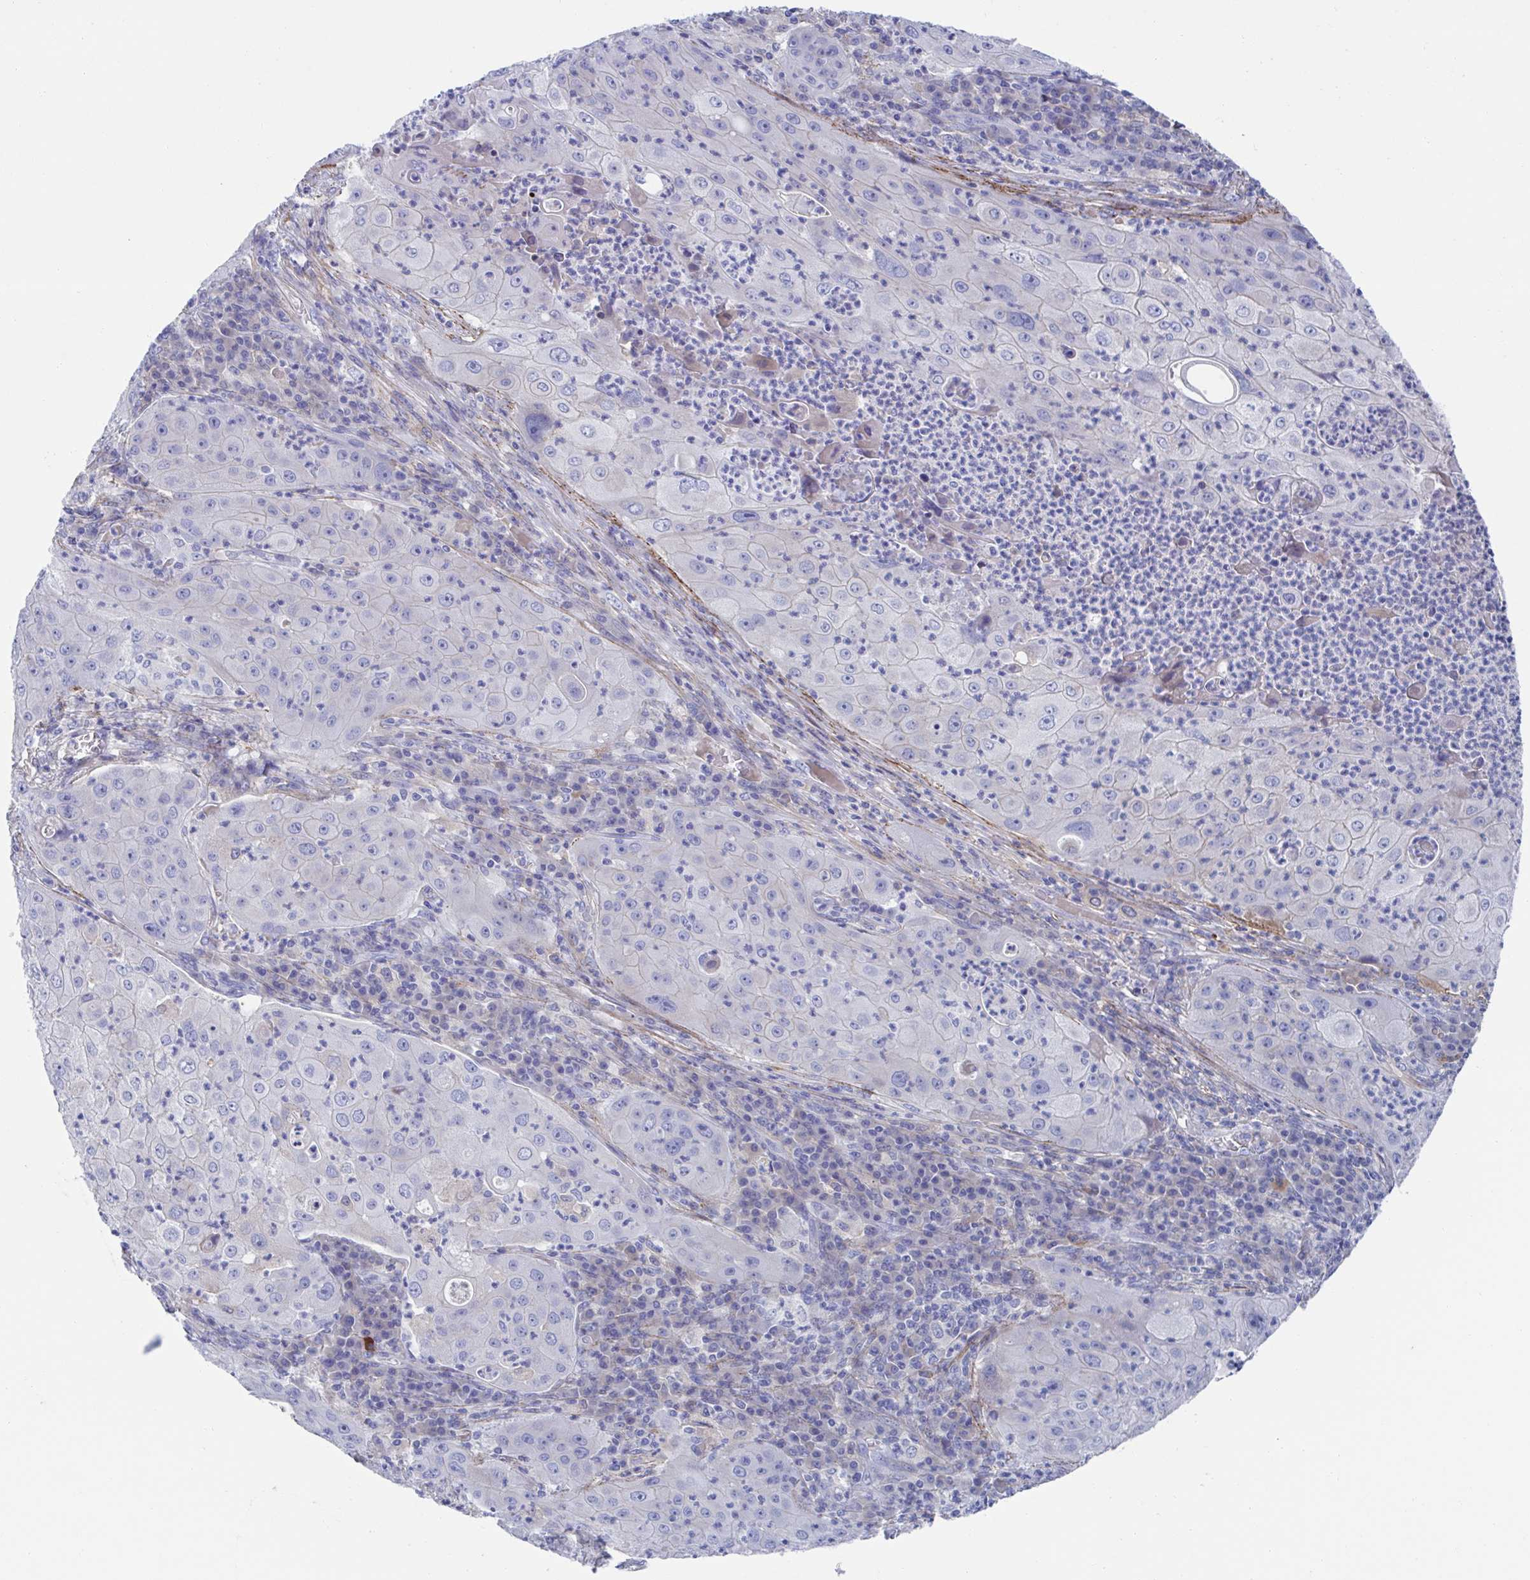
{"staining": {"intensity": "negative", "quantity": "none", "location": "none"}, "tissue": "lung cancer", "cell_type": "Tumor cells", "image_type": "cancer", "snomed": [{"axis": "morphology", "description": "Squamous cell carcinoma, NOS"}, {"axis": "topography", "description": "Lung"}], "caption": "High power microscopy histopathology image of an immunohistochemistry photomicrograph of lung squamous cell carcinoma, revealing no significant positivity in tumor cells.", "gene": "CDH2", "patient": {"sex": "female", "age": 59}}